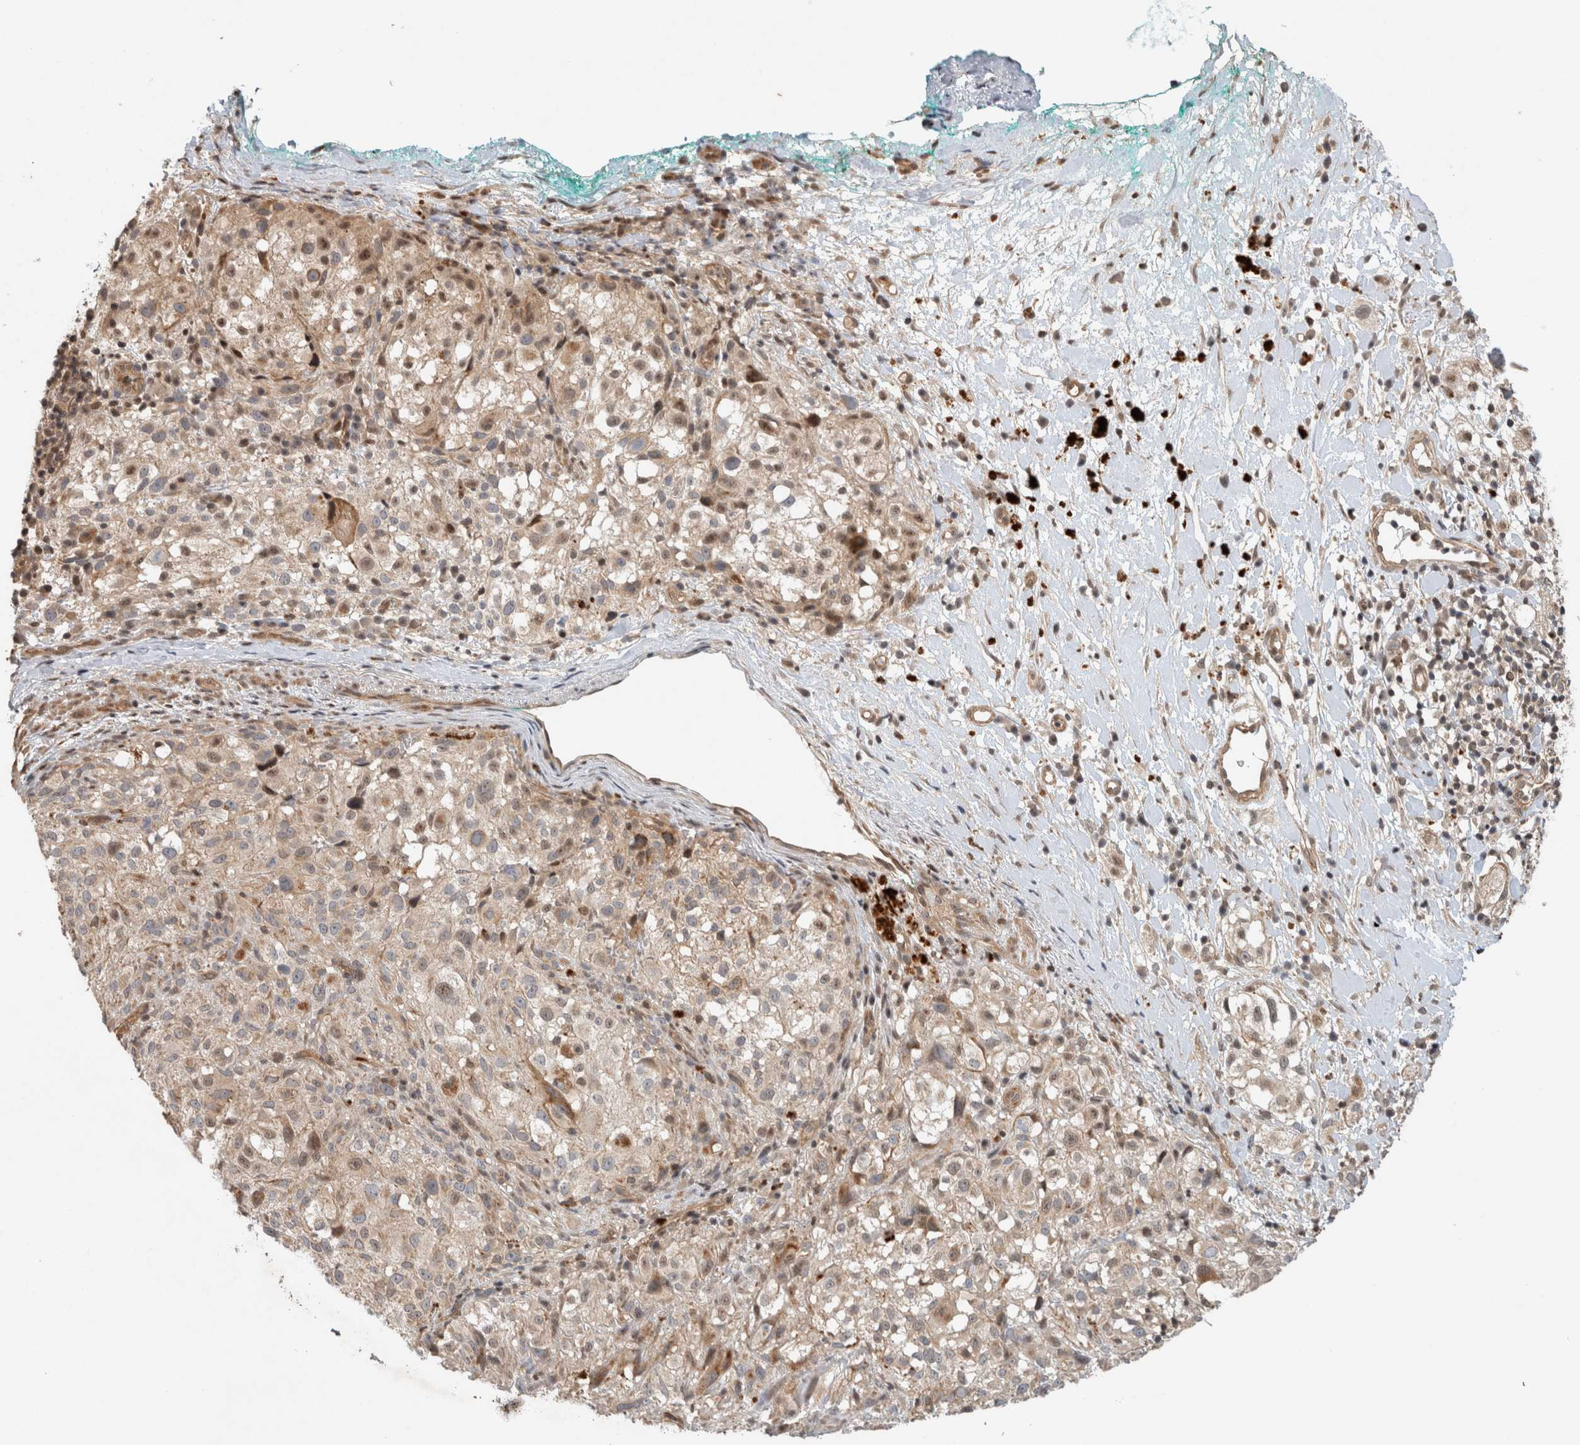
{"staining": {"intensity": "weak", "quantity": ">75%", "location": "cytoplasmic/membranous,nuclear"}, "tissue": "melanoma", "cell_type": "Tumor cells", "image_type": "cancer", "snomed": [{"axis": "morphology", "description": "Necrosis, NOS"}, {"axis": "morphology", "description": "Malignant melanoma, NOS"}, {"axis": "topography", "description": "Skin"}], "caption": "Immunohistochemistry (DAB (3,3'-diaminobenzidine)) staining of human melanoma exhibits weak cytoplasmic/membranous and nuclear protein expression in approximately >75% of tumor cells.", "gene": "CAAP1", "patient": {"sex": "female", "age": 87}}